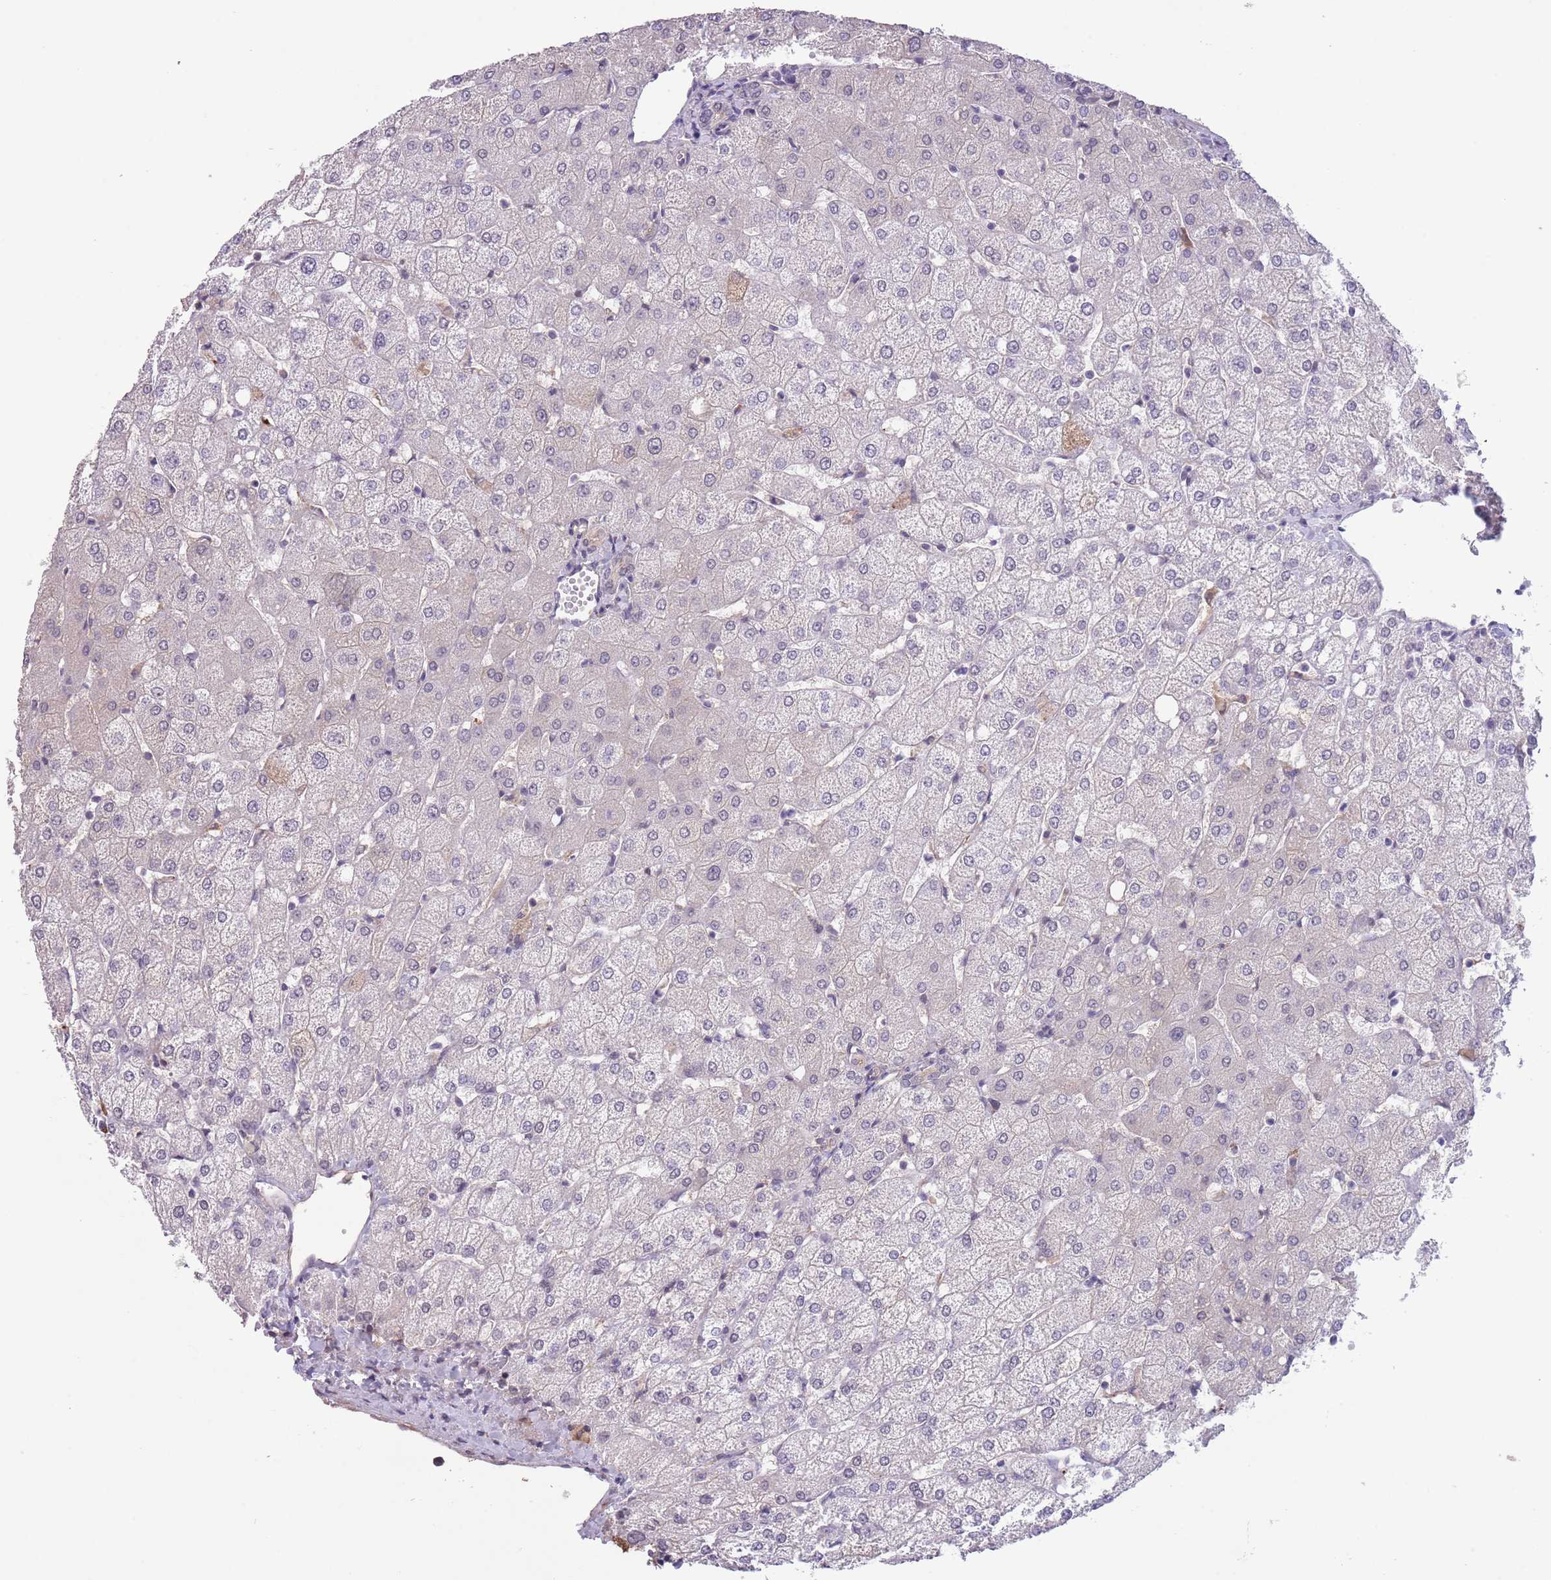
{"staining": {"intensity": "negative", "quantity": "none", "location": "none"}, "tissue": "liver", "cell_type": "Cholangiocytes", "image_type": "normal", "snomed": [{"axis": "morphology", "description": "Normal tissue, NOS"}, {"axis": "topography", "description": "Liver"}], "caption": "Histopathology image shows no significant protein staining in cholangiocytes of normal liver. (Brightfield microscopy of DAB (3,3'-diaminobenzidine) IHC at high magnification).", "gene": "CREBZF", "patient": {"sex": "female", "age": 54}}